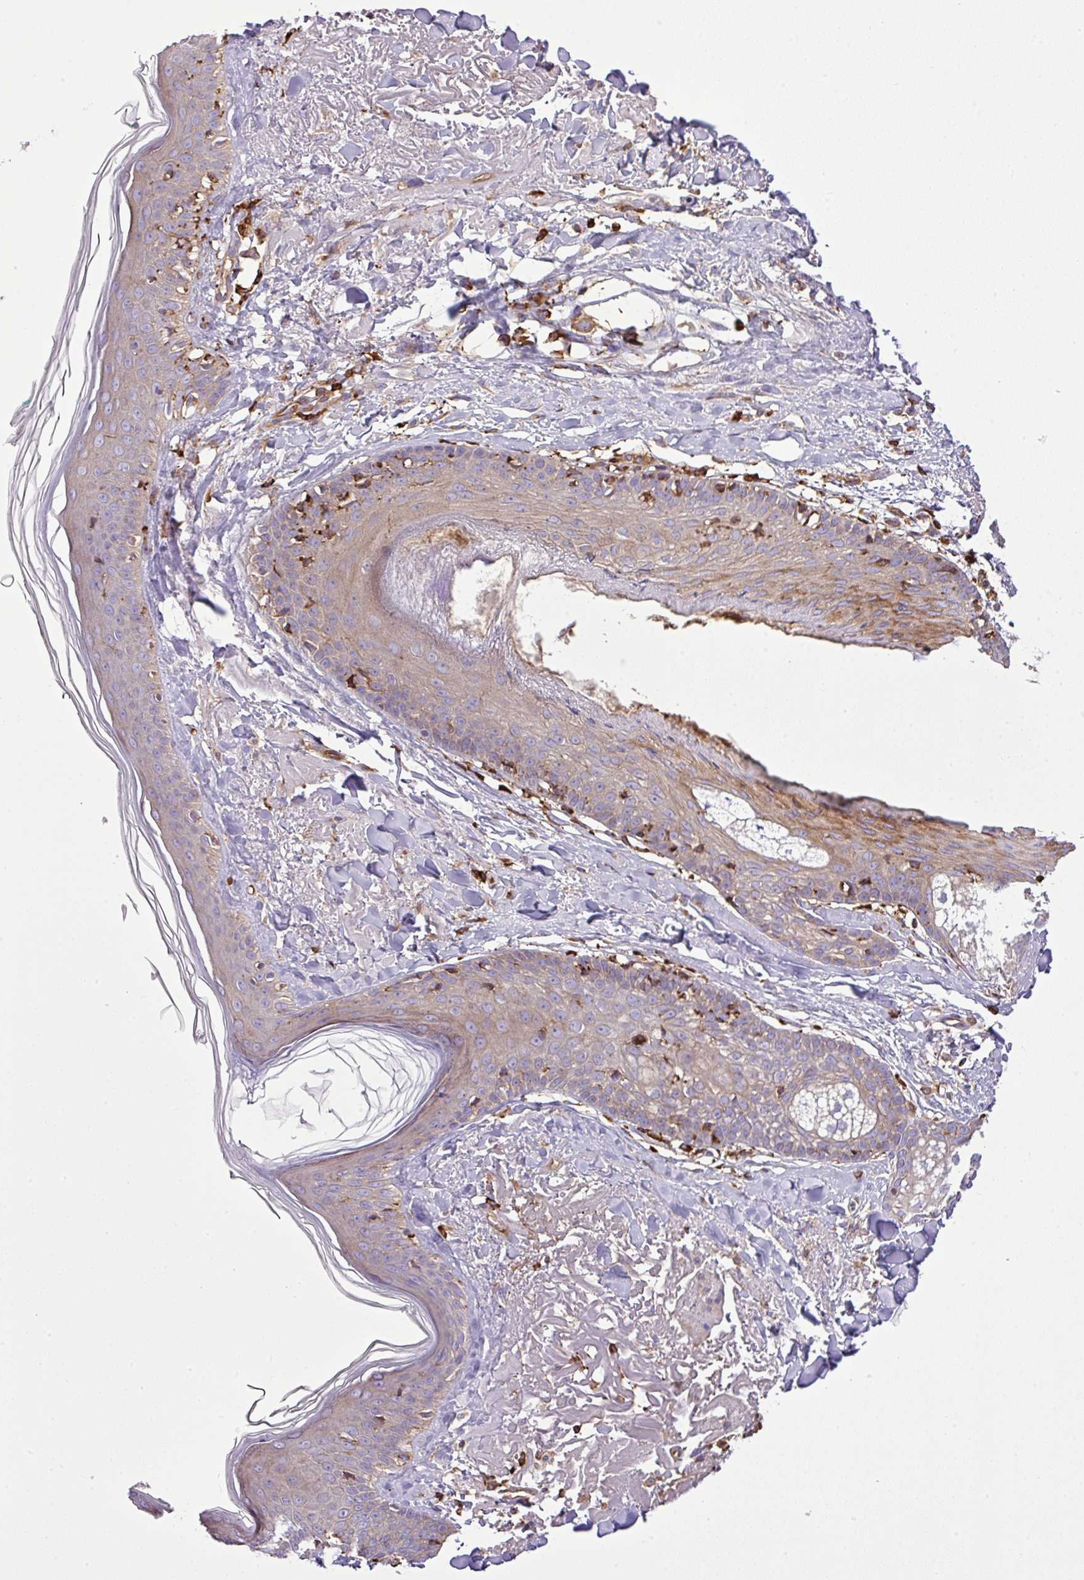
{"staining": {"intensity": "negative", "quantity": "none", "location": "none"}, "tissue": "skin", "cell_type": "Fibroblasts", "image_type": "normal", "snomed": [{"axis": "morphology", "description": "Normal tissue, NOS"}, {"axis": "morphology", "description": "Malignant melanoma, NOS"}, {"axis": "topography", "description": "Skin"}], "caption": "Immunohistochemical staining of normal human skin reveals no significant staining in fibroblasts.", "gene": "PGAP6", "patient": {"sex": "male", "age": 80}}